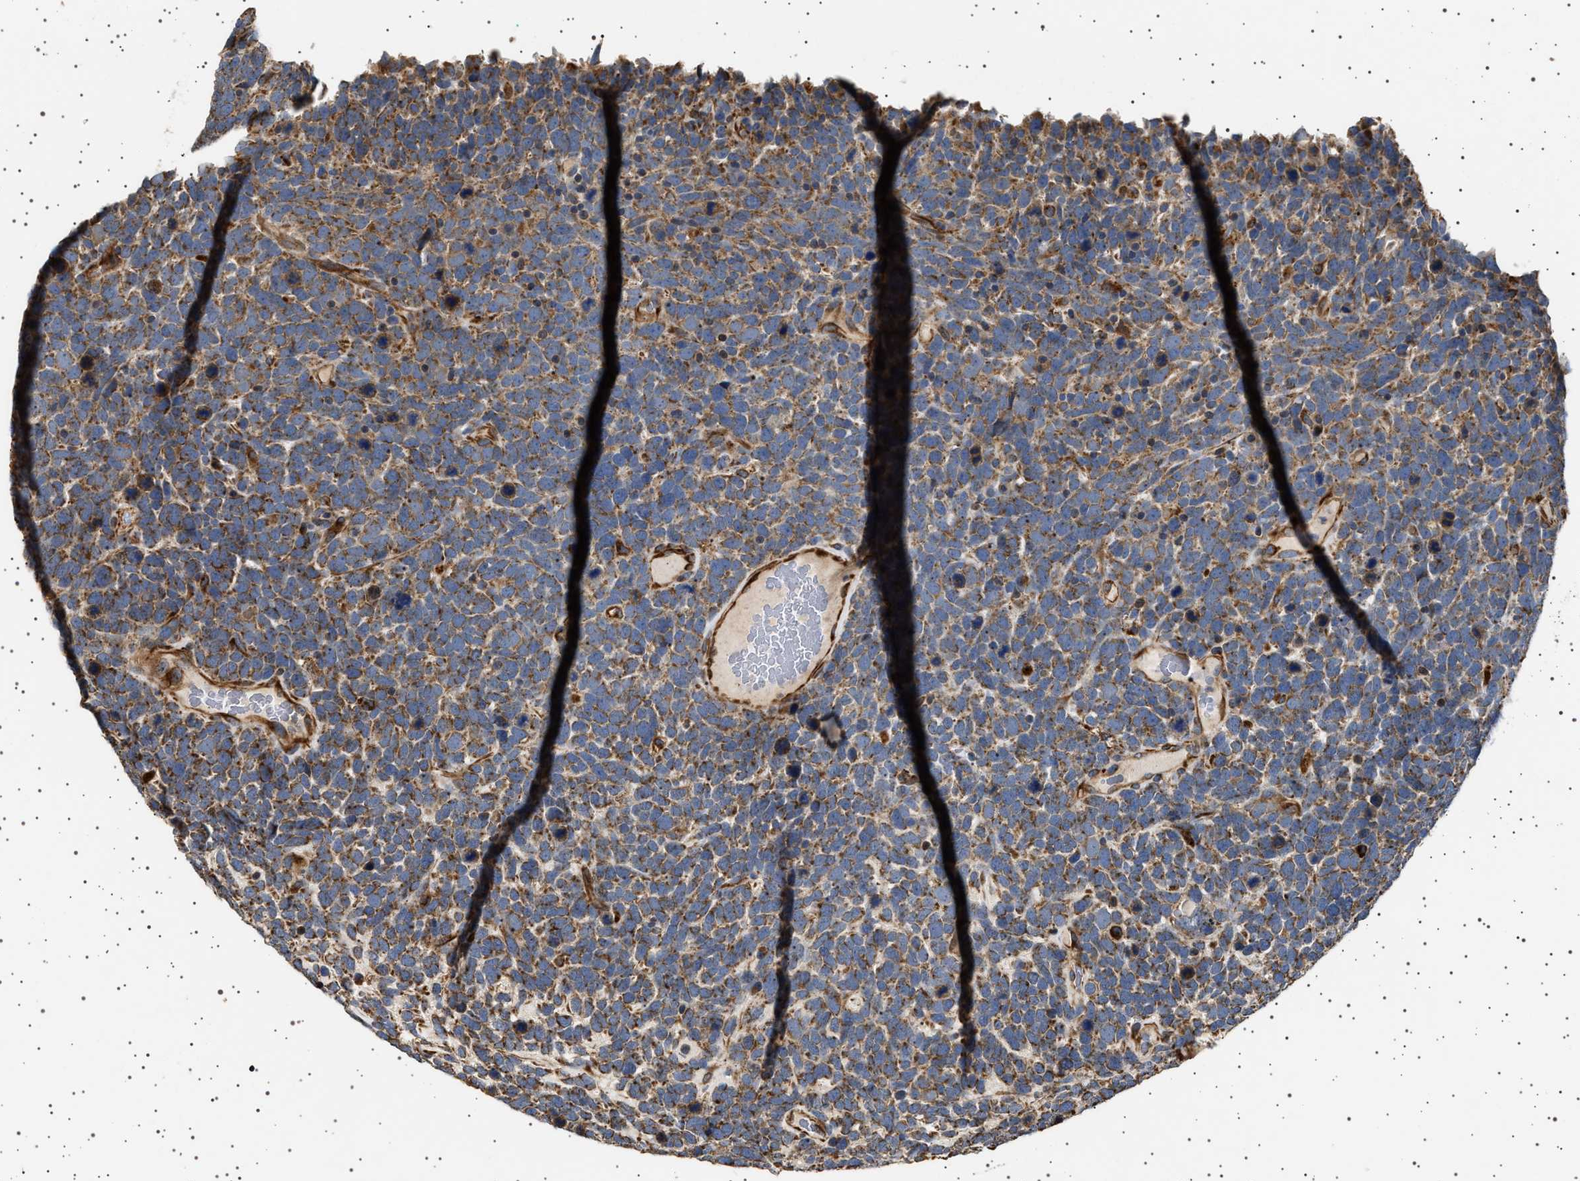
{"staining": {"intensity": "moderate", "quantity": ">75%", "location": "cytoplasmic/membranous"}, "tissue": "urothelial cancer", "cell_type": "Tumor cells", "image_type": "cancer", "snomed": [{"axis": "morphology", "description": "Urothelial carcinoma, High grade"}, {"axis": "topography", "description": "Urinary bladder"}], "caption": "Protein analysis of urothelial cancer tissue reveals moderate cytoplasmic/membranous staining in approximately >75% of tumor cells.", "gene": "TRUB2", "patient": {"sex": "female", "age": 82}}